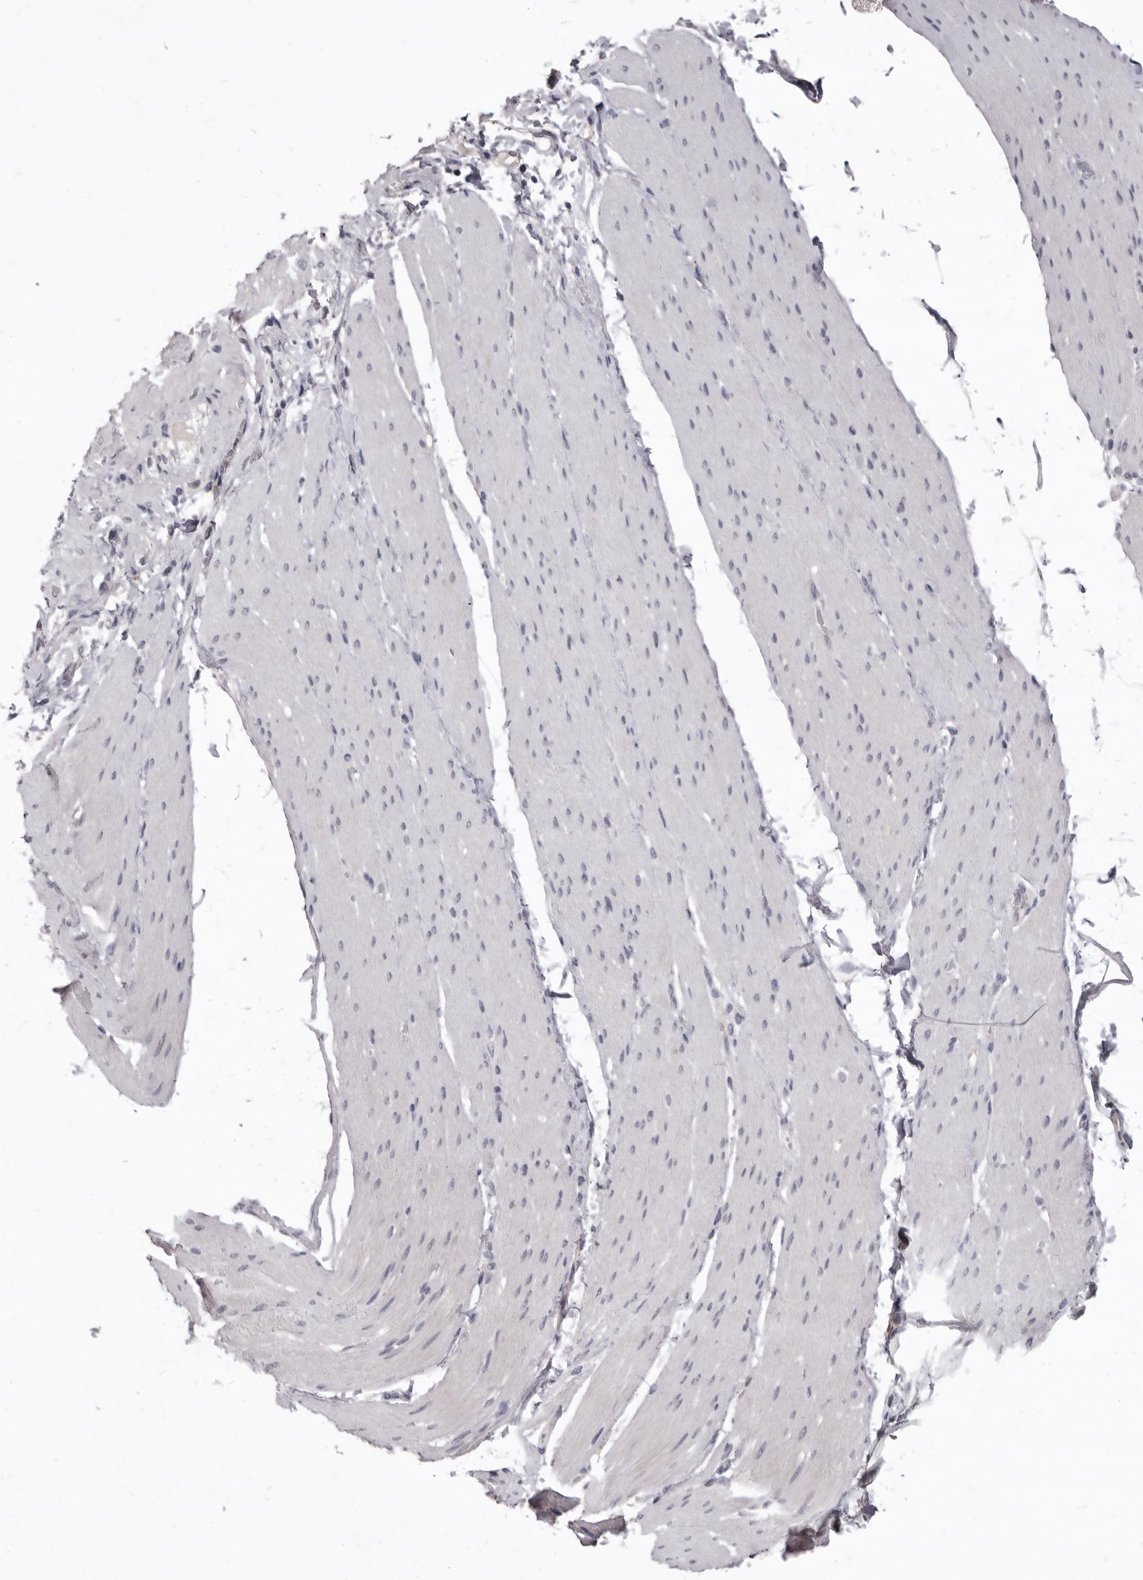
{"staining": {"intensity": "negative", "quantity": "none", "location": "none"}, "tissue": "smooth muscle", "cell_type": "Smooth muscle cells", "image_type": "normal", "snomed": [{"axis": "morphology", "description": "Normal tissue, NOS"}, {"axis": "topography", "description": "Smooth muscle"}, {"axis": "topography", "description": "Small intestine"}], "caption": "Human smooth muscle stained for a protein using immunohistochemistry displays no staining in smooth muscle cells.", "gene": "SULT1E1", "patient": {"sex": "female", "age": 84}}